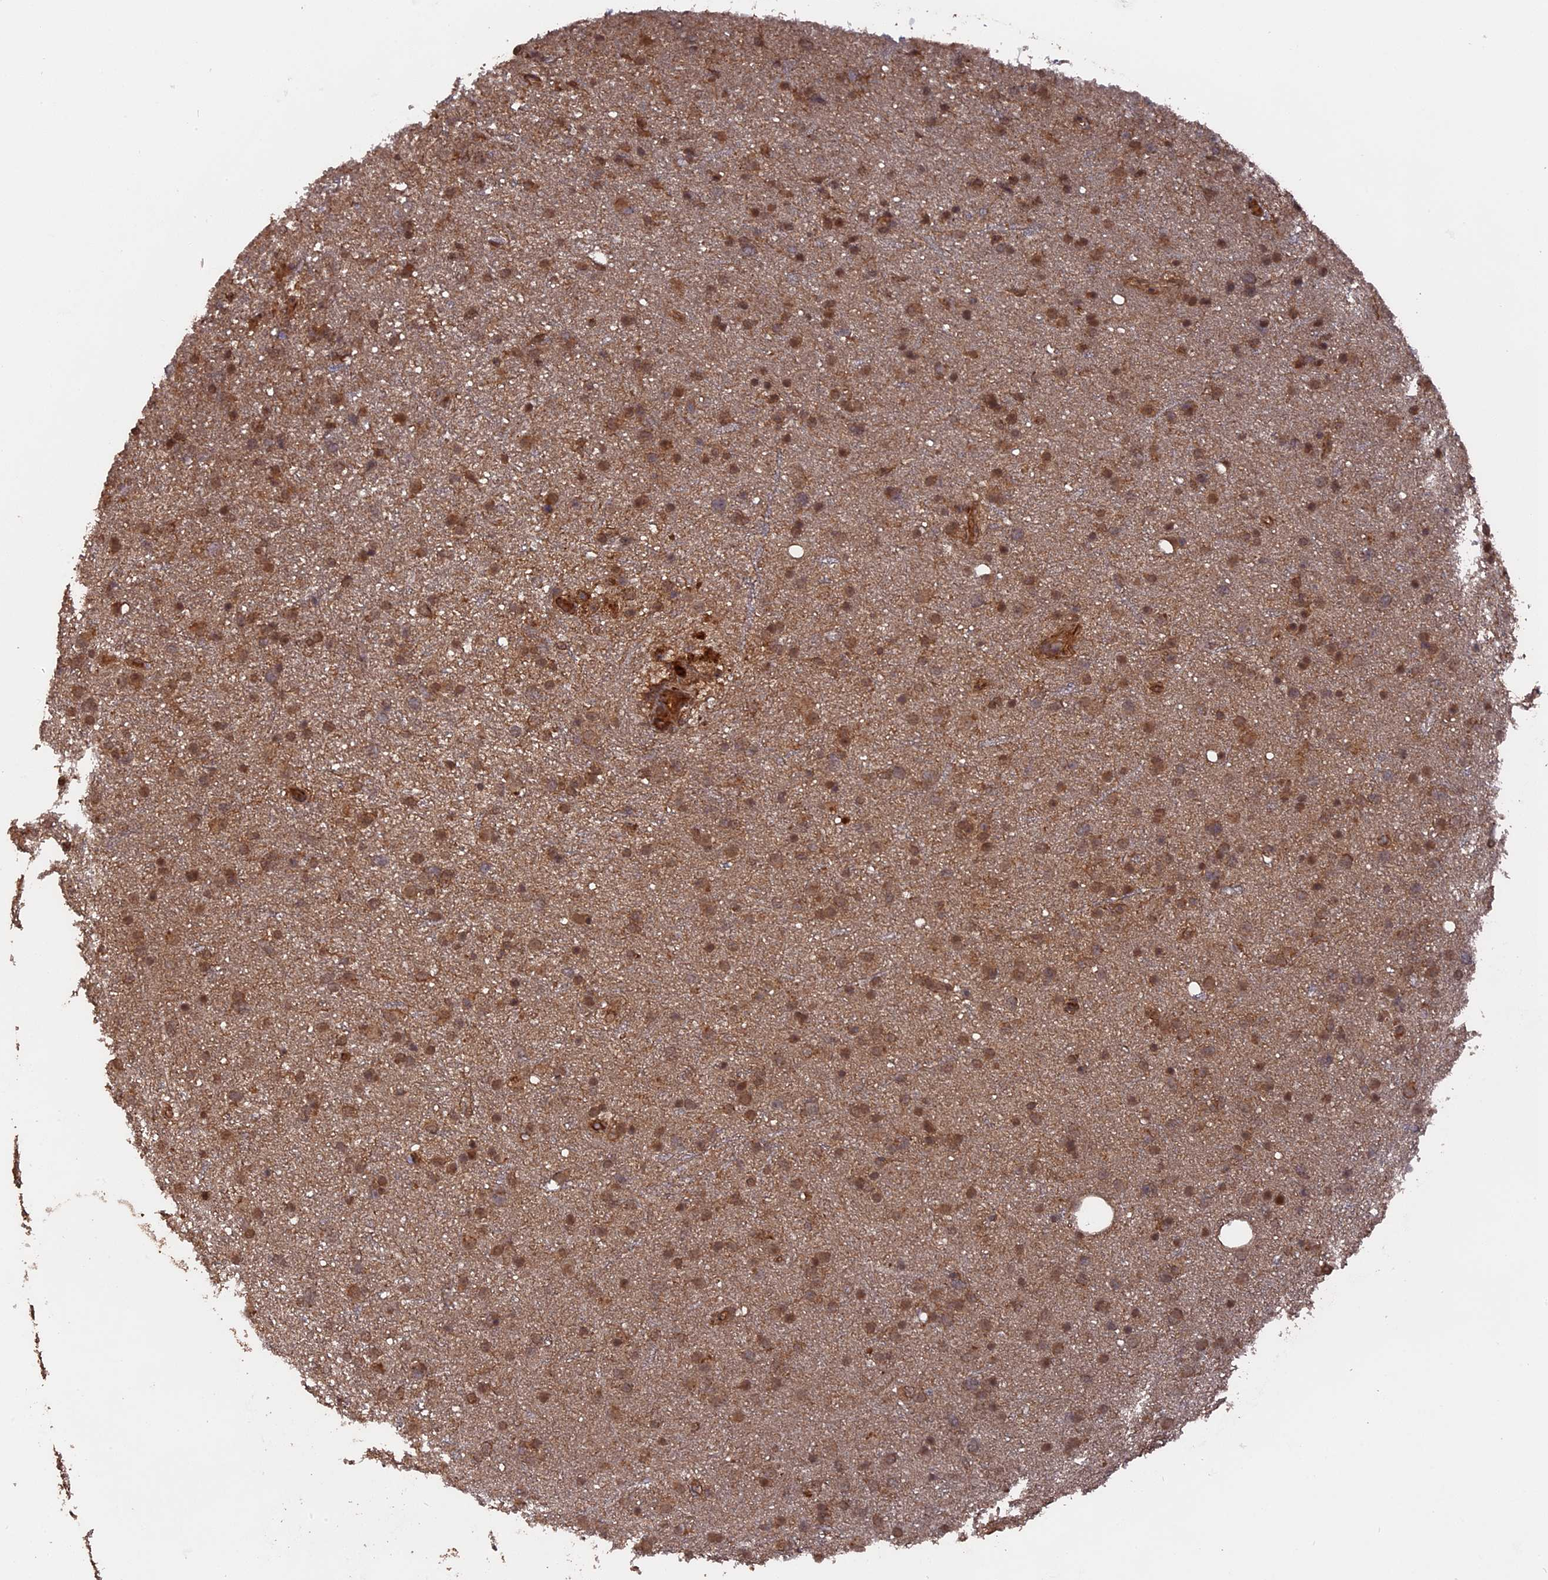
{"staining": {"intensity": "moderate", "quantity": ">75%", "location": "cytoplasmic/membranous,nuclear"}, "tissue": "glioma", "cell_type": "Tumor cells", "image_type": "cancer", "snomed": [{"axis": "morphology", "description": "Glioma, malignant, Low grade"}, {"axis": "topography", "description": "Cerebral cortex"}], "caption": "This is a micrograph of IHC staining of low-grade glioma (malignant), which shows moderate expression in the cytoplasmic/membranous and nuclear of tumor cells.", "gene": "TELO2", "patient": {"sex": "female", "age": 39}}